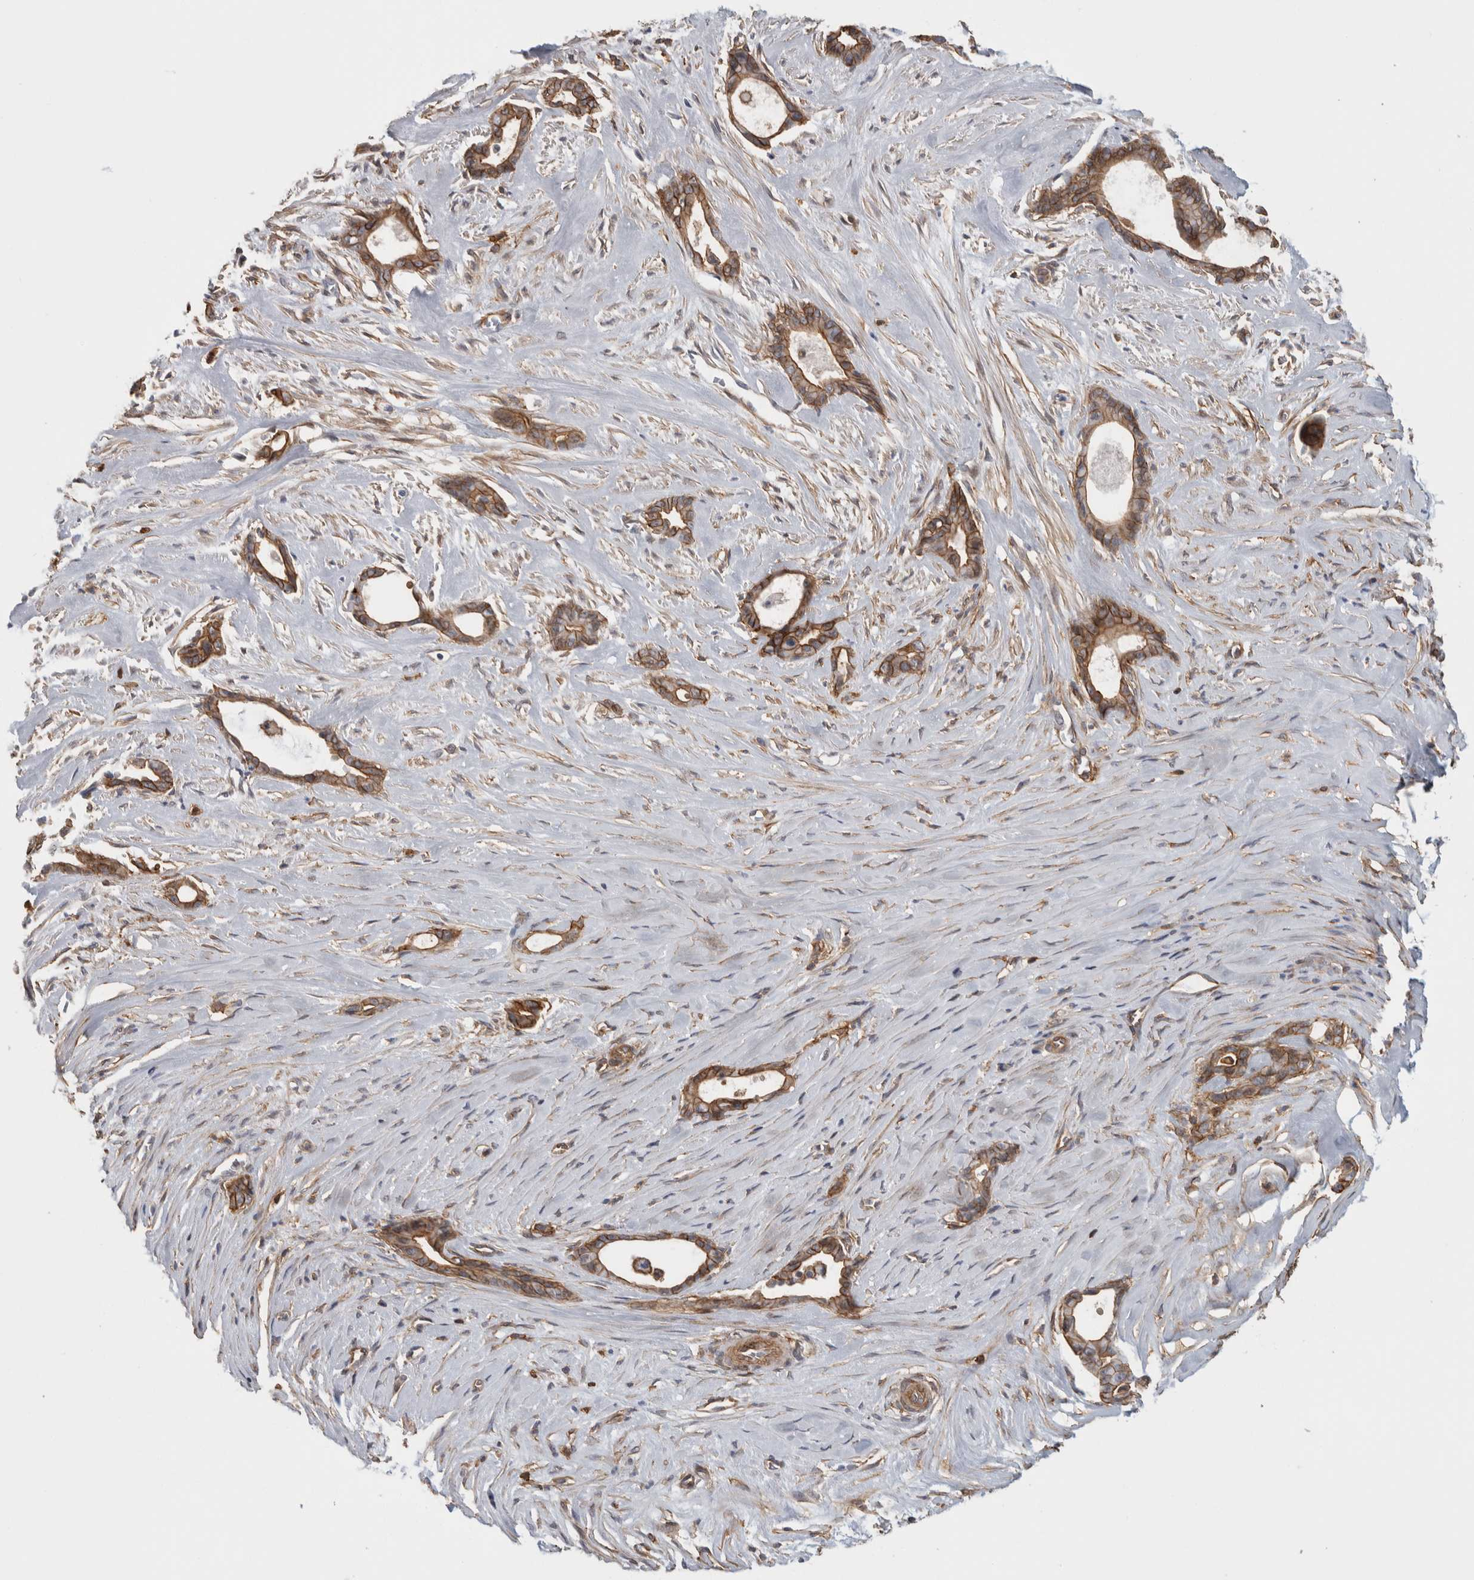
{"staining": {"intensity": "moderate", "quantity": ">75%", "location": "cytoplasmic/membranous"}, "tissue": "liver cancer", "cell_type": "Tumor cells", "image_type": "cancer", "snomed": [{"axis": "morphology", "description": "Cholangiocarcinoma"}, {"axis": "topography", "description": "Liver"}], "caption": "IHC (DAB) staining of liver cancer (cholangiocarcinoma) demonstrates moderate cytoplasmic/membranous protein positivity in about >75% of tumor cells. (IHC, brightfield microscopy, high magnification).", "gene": "AHNAK", "patient": {"sex": "female", "age": 55}}